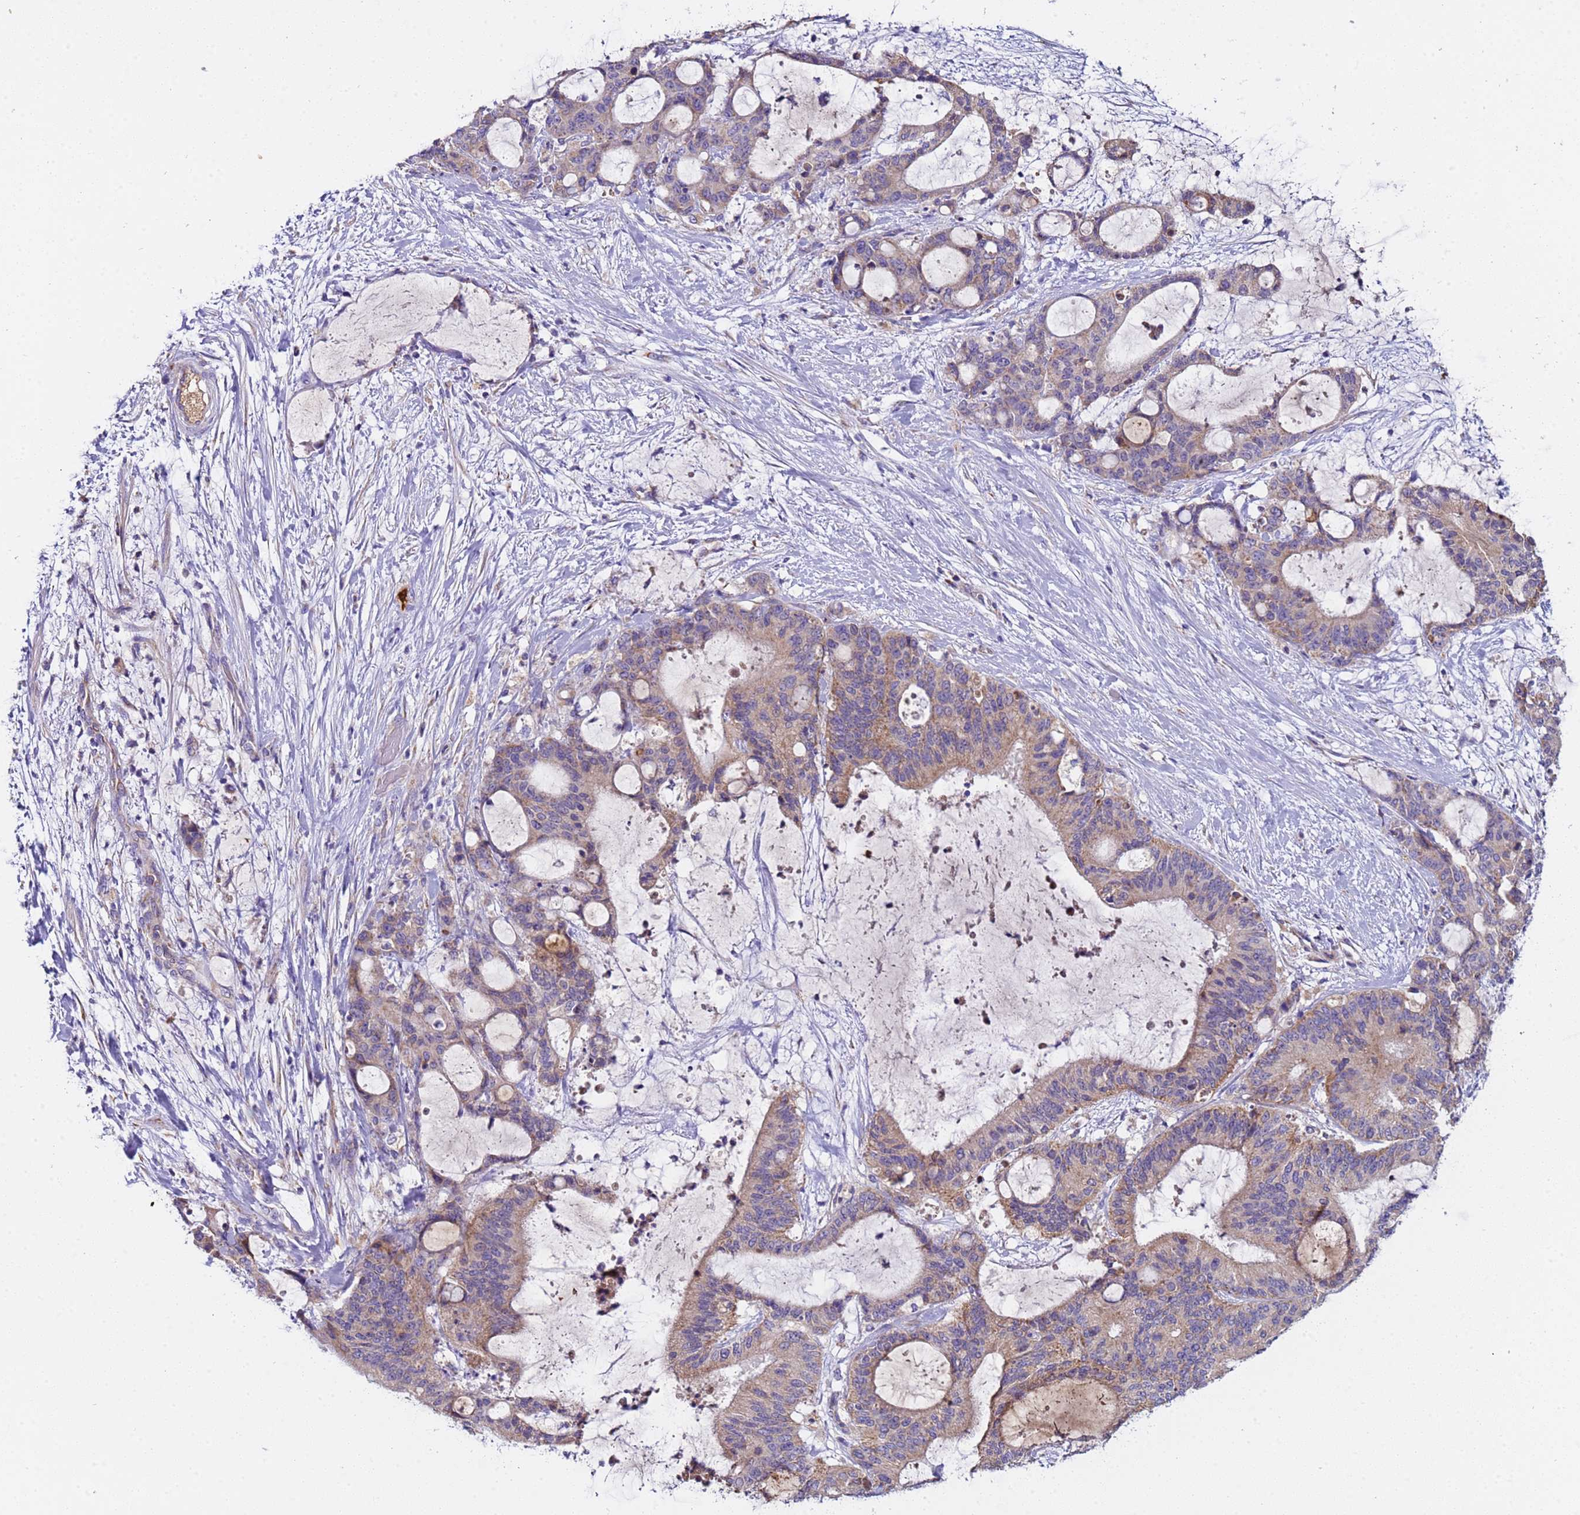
{"staining": {"intensity": "weak", "quantity": "<25%", "location": "cytoplasmic/membranous"}, "tissue": "liver cancer", "cell_type": "Tumor cells", "image_type": "cancer", "snomed": [{"axis": "morphology", "description": "Normal tissue, NOS"}, {"axis": "morphology", "description": "Cholangiocarcinoma"}, {"axis": "topography", "description": "Liver"}, {"axis": "topography", "description": "Peripheral nerve tissue"}], "caption": "IHC micrograph of neoplastic tissue: liver cancer stained with DAB exhibits no significant protein staining in tumor cells.", "gene": "TMEM126A", "patient": {"sex": "female", "age": 73}}